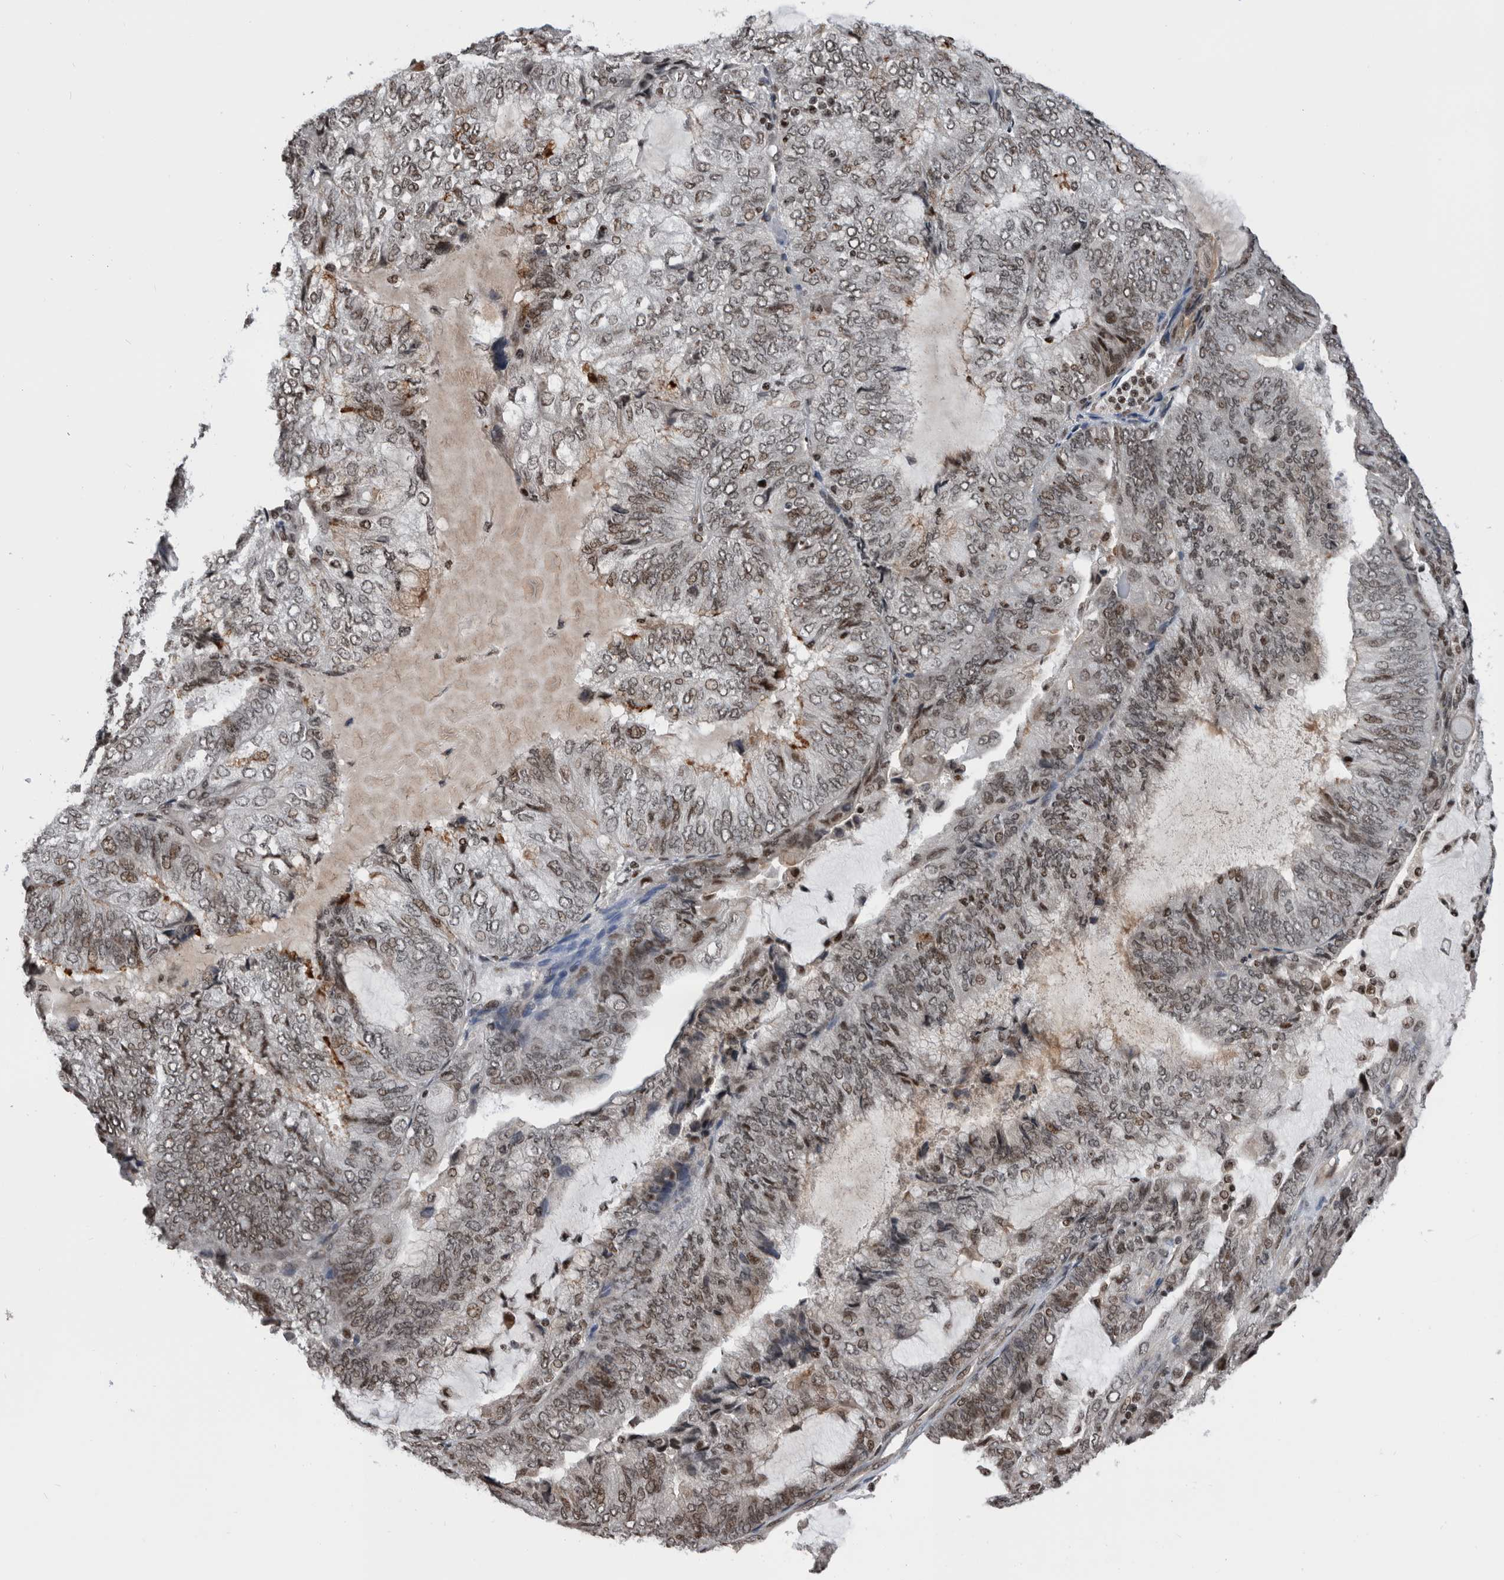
{"staining": {"intensity": "moderate", "quantity": "25%-75%", "location": "nuclear"}, "tissue": "endometrial cancer", "cell_type": "Tumor cells", "image_type": "cancer", "snomed": [{"axis": "morphology", "description": "Adenocarcinoma, NOS"}, {"axis": "topography", "description": "Endometrium"}], "caption": "There is medium levels of moderate nuclear expression in tumor cells of endometrial cancer (adenocarcinoma), as demonstrated by immunohistochemical staining (brown color).", "gene": "SNRNP48", "patient": {"sex": "female", "age": 81}}